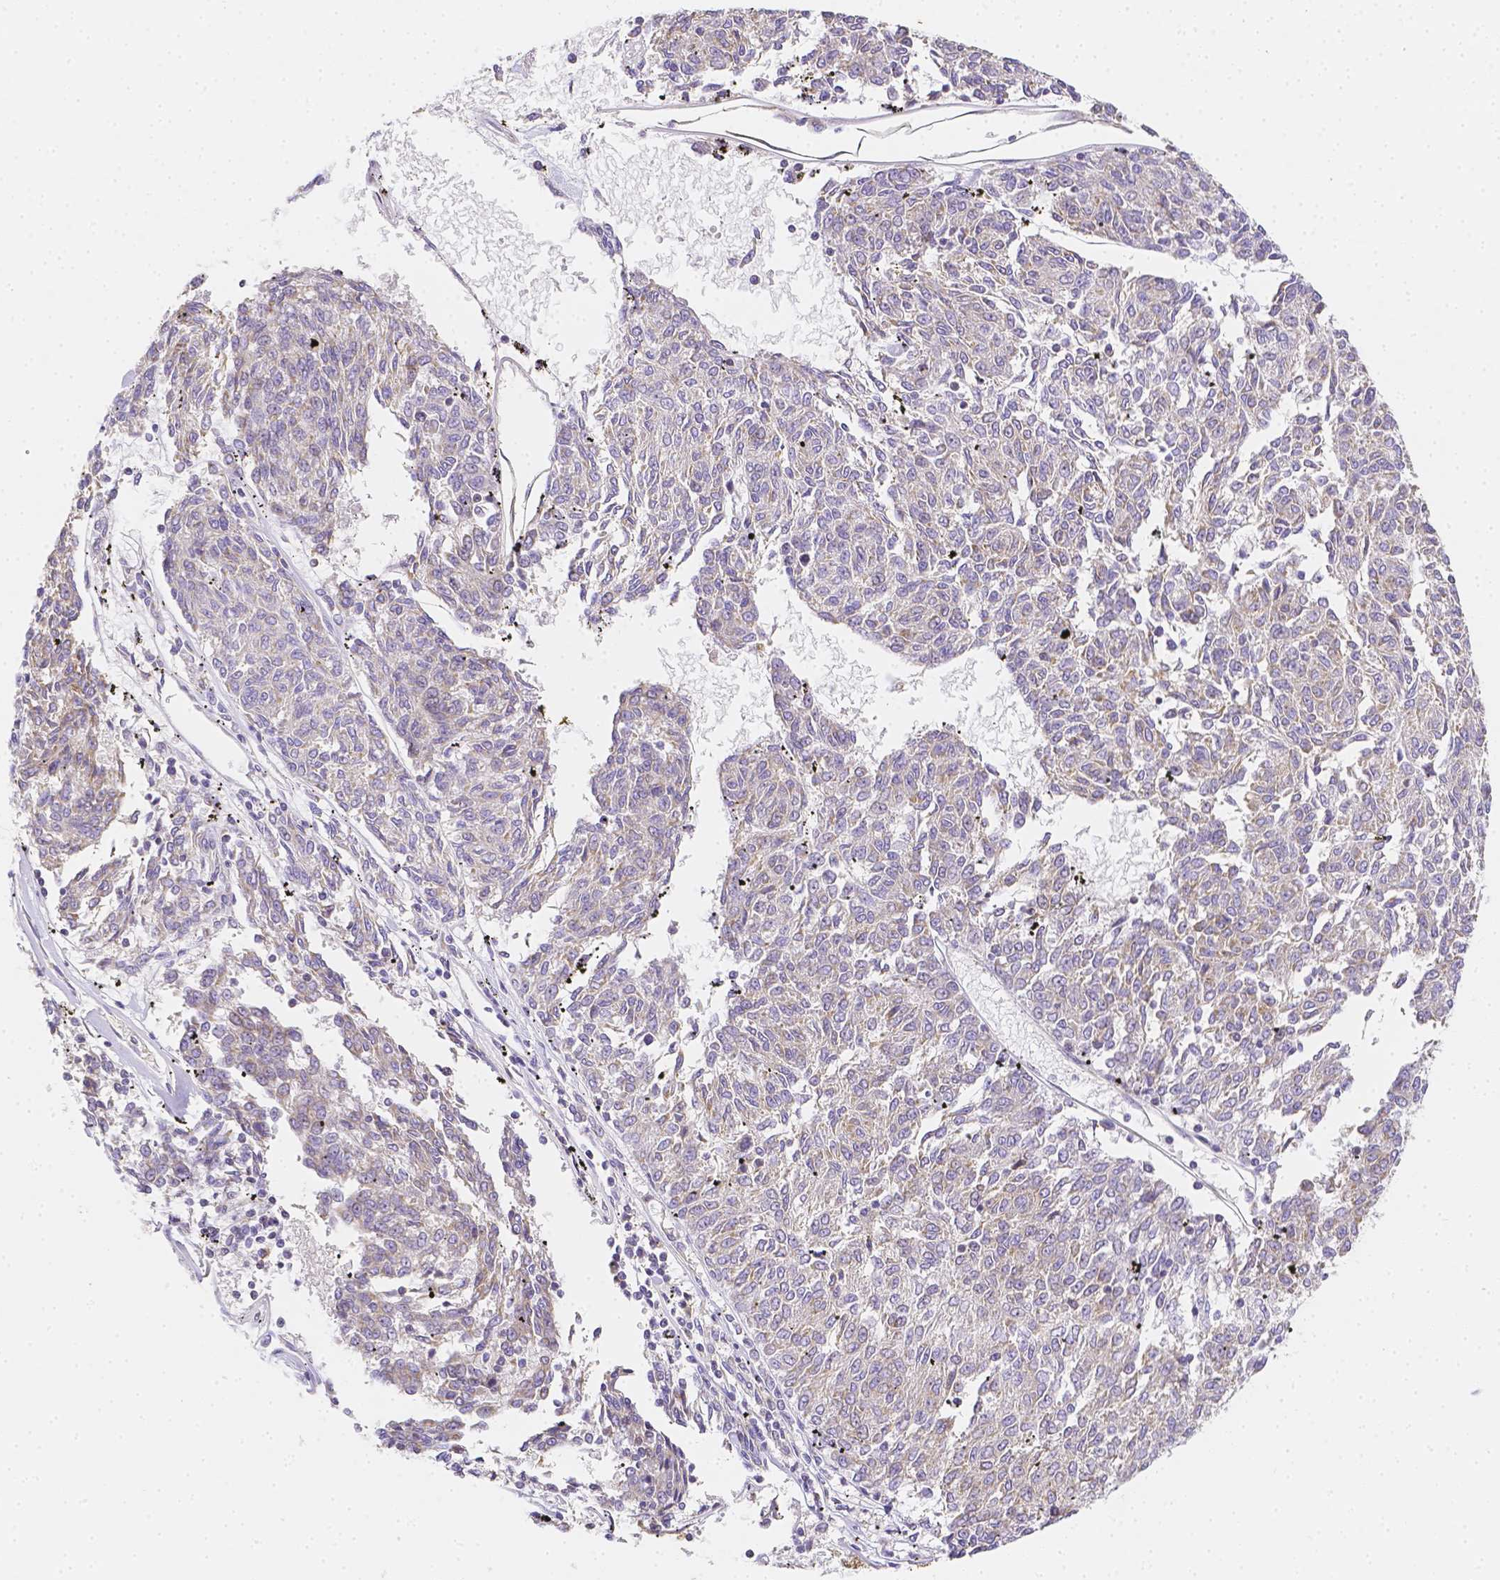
{"staining": {"intensity": "weak", "quantity": "<25%", "location": "cytoplasmic/membranous"}, "tissue": "melanoma", "cell_type": "Tumor cells", "image_type": "cancer", "snomed": [{"axis": "morphology", "description": "Malignant melanoma, NOS"}, {"axis": "topography", "description": "Skin"}], "caption": "Tumor cells show no significant positivity in melanoma.", "gene": "ASAH2", "patient": {"sex": "female", "age": 72}}